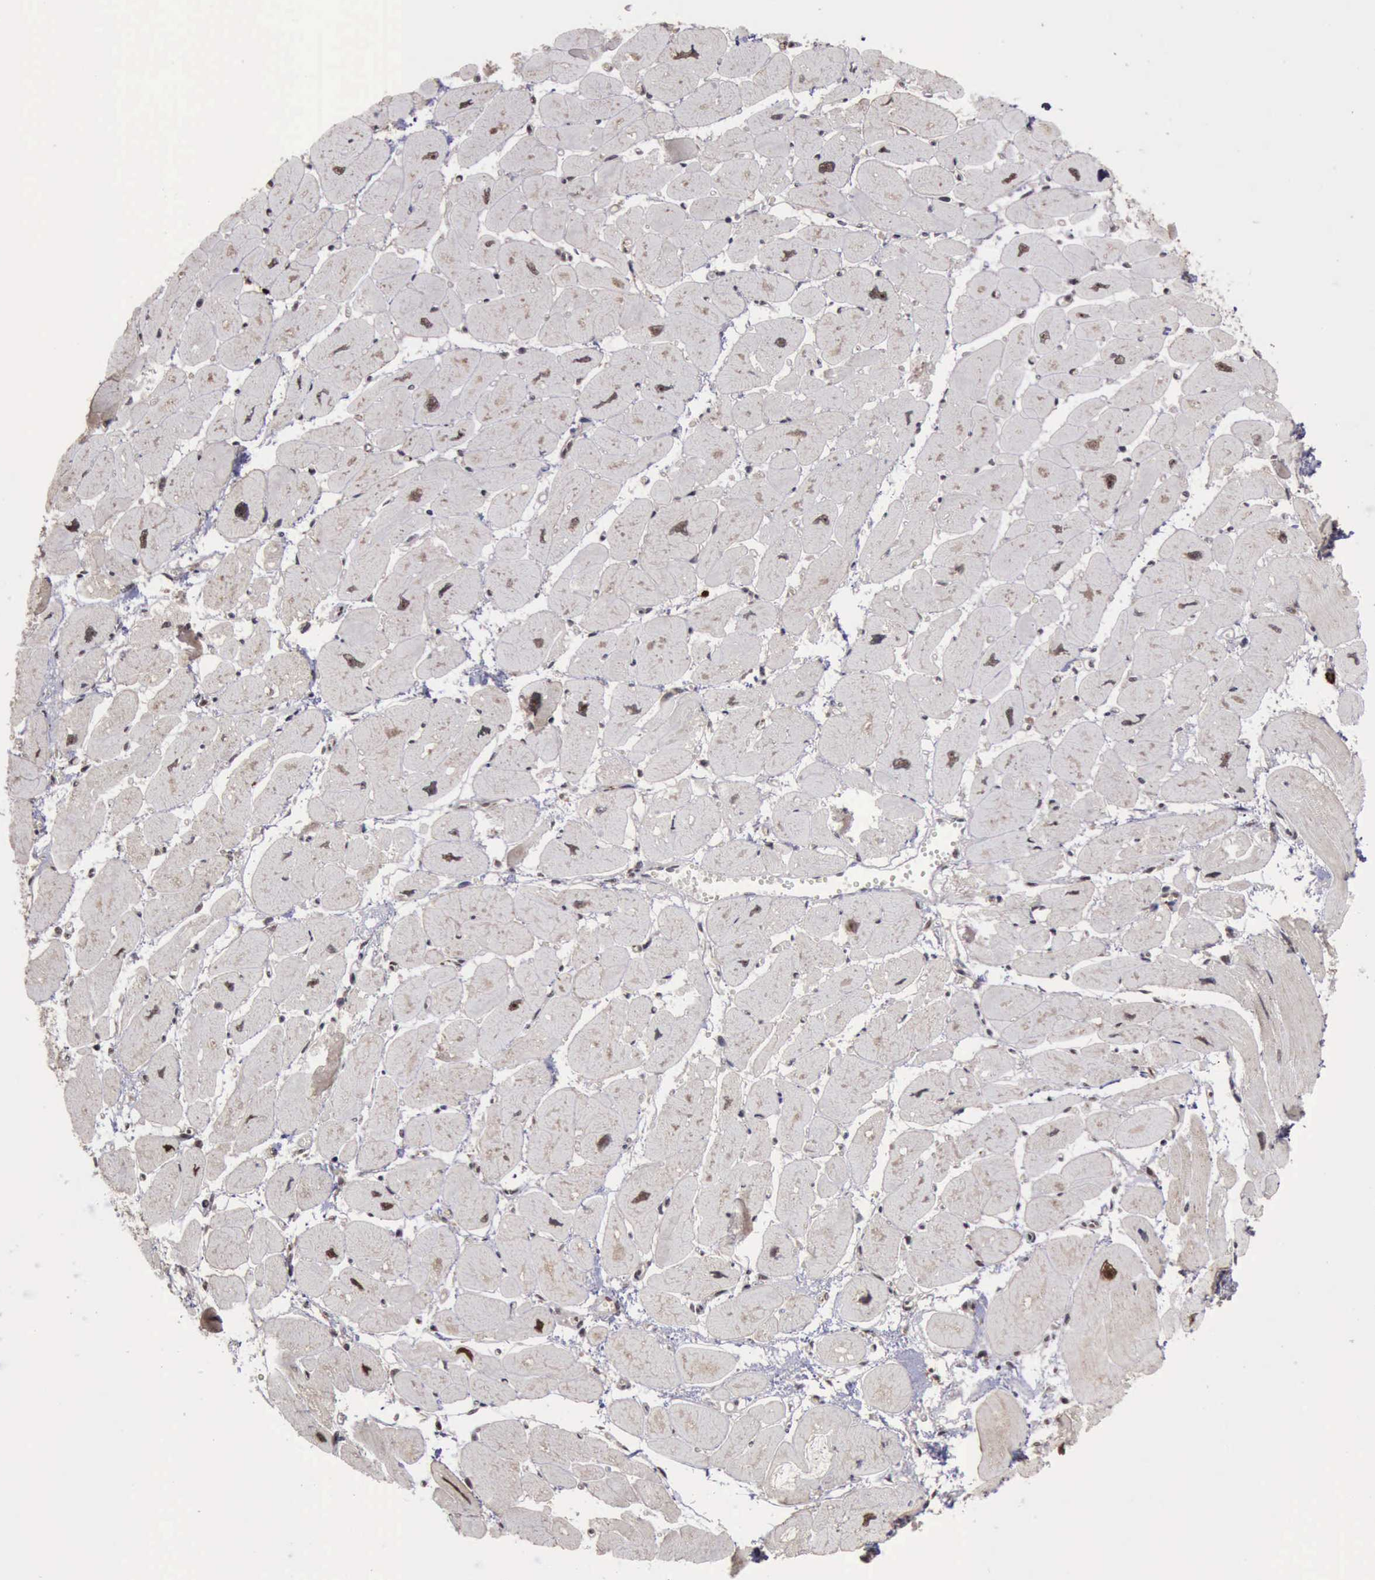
{"staining": {"intensity": "strong", "quantity": ">75%", "location": "nuclear"}, "tissue": "heart muscle", "cell_type": "Cardiomyocytes", "image_type": "normal", "snomed": [{"axis": "morphology", "description": "Normal tissue, NOS"}, {"axis": "topography", "description": "Heart"}], "caption": "A high-resolution image shows immunohistochemistry (IHC) staining of unremarkable heart muscle, which shows strong nuclear positivity in about >75% of cardiomyocytes. The protein is stained brown, and the nuclei are stained in blue (DAB IHC with brightfield microscopy, high magnification).", "gene": "TRMT2A", "patient": {"sex": "female", "age": 54}}